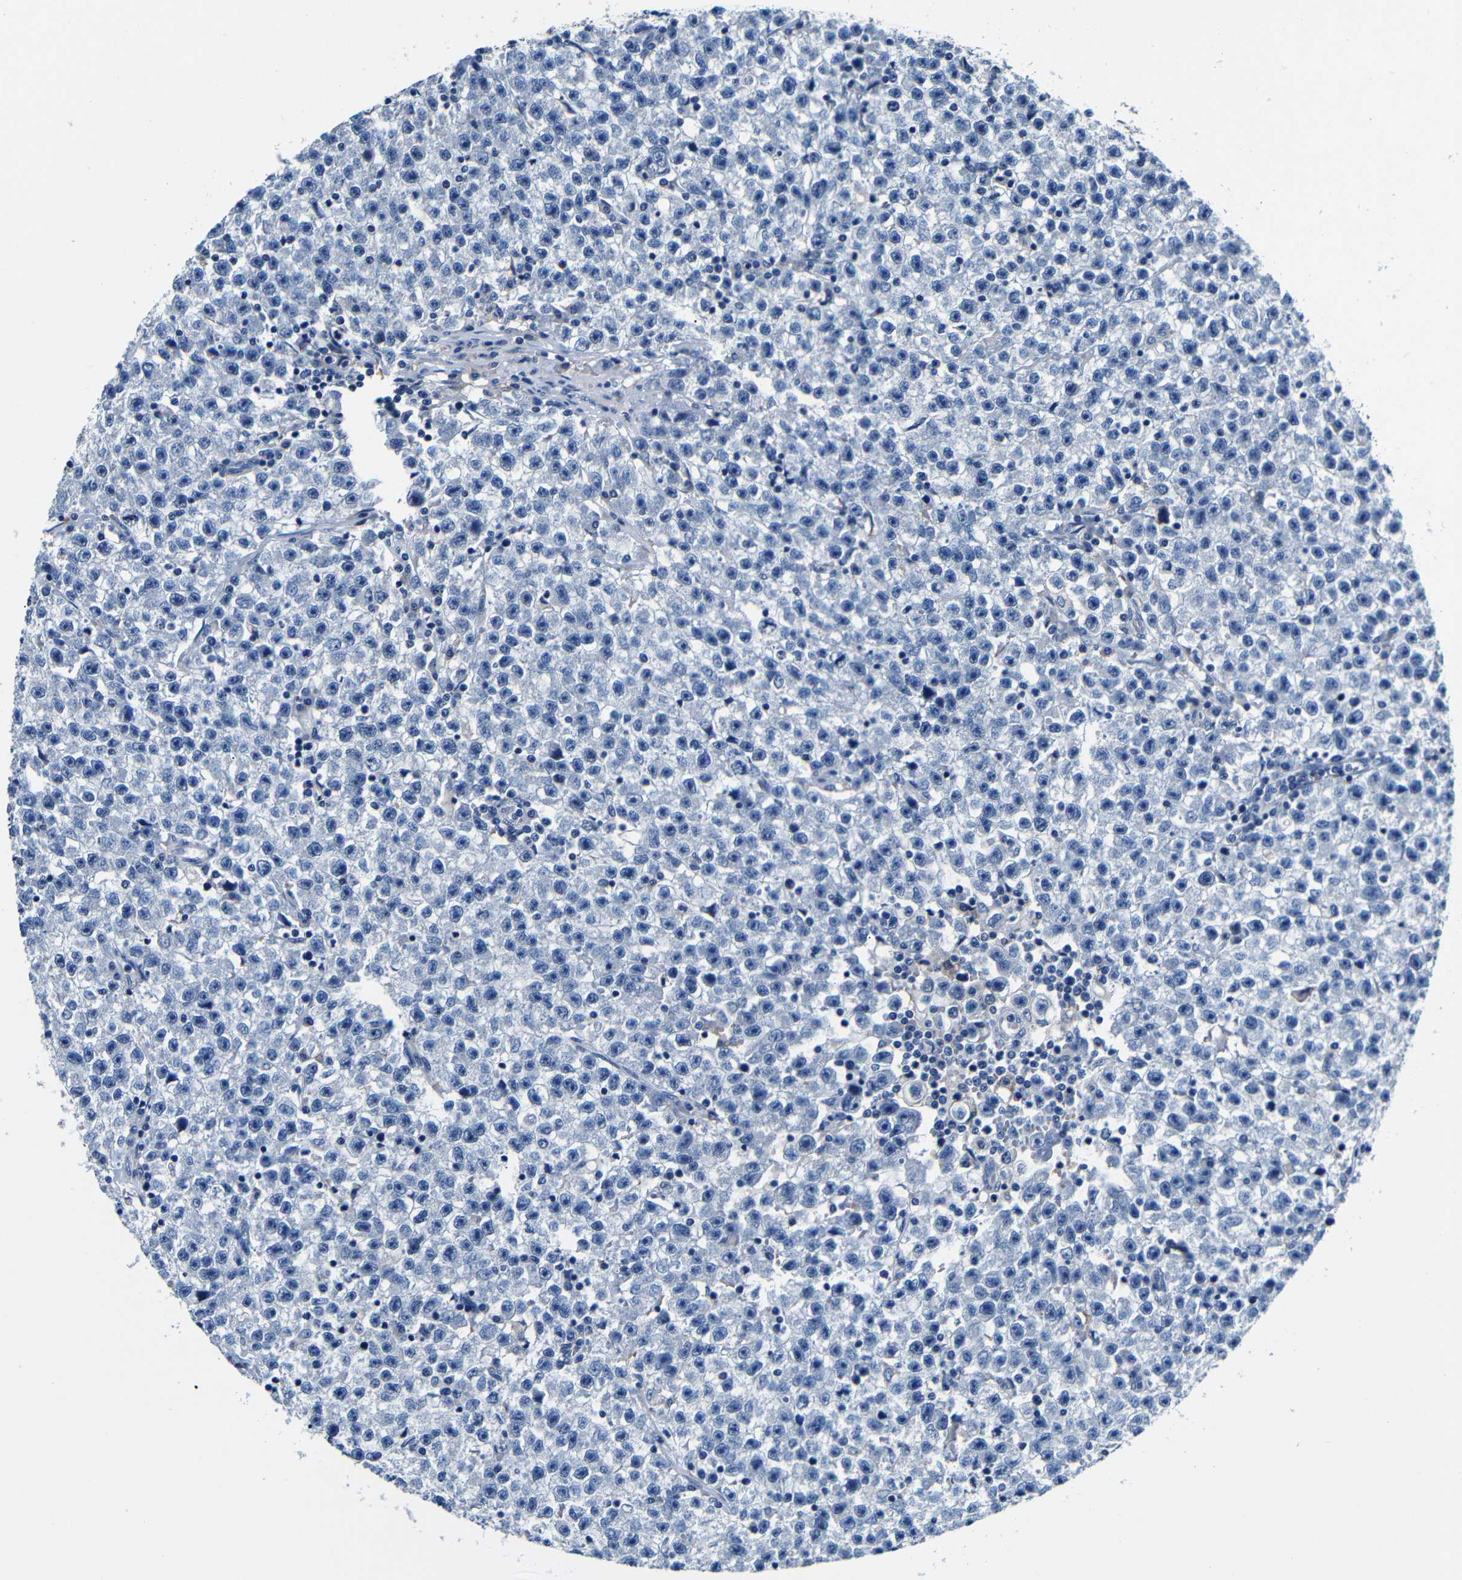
{"staining": {"intensity": "negative", "quantity": "none", "location": "none"}, "tissue": "testis cancer", "cell_type": "Tumor cells", "image_type": "cancer", "snomed": [{"axis": "morphology", "description": "Seminoma, NOS"}, {"axis": "topography", "description": "Testis"}], "caption": "Testis cancer was stained to show a protein in brown. There is no significant staining in tumor cells. (Stains: DAB (3,3'-diaminobenzidine) IHC with hematoxylin counter stain, Microscopy: brightfield microscopy at high magnification).", "gene": "TNFAIP1", "patient": {"sex": "male", "age": 22}}